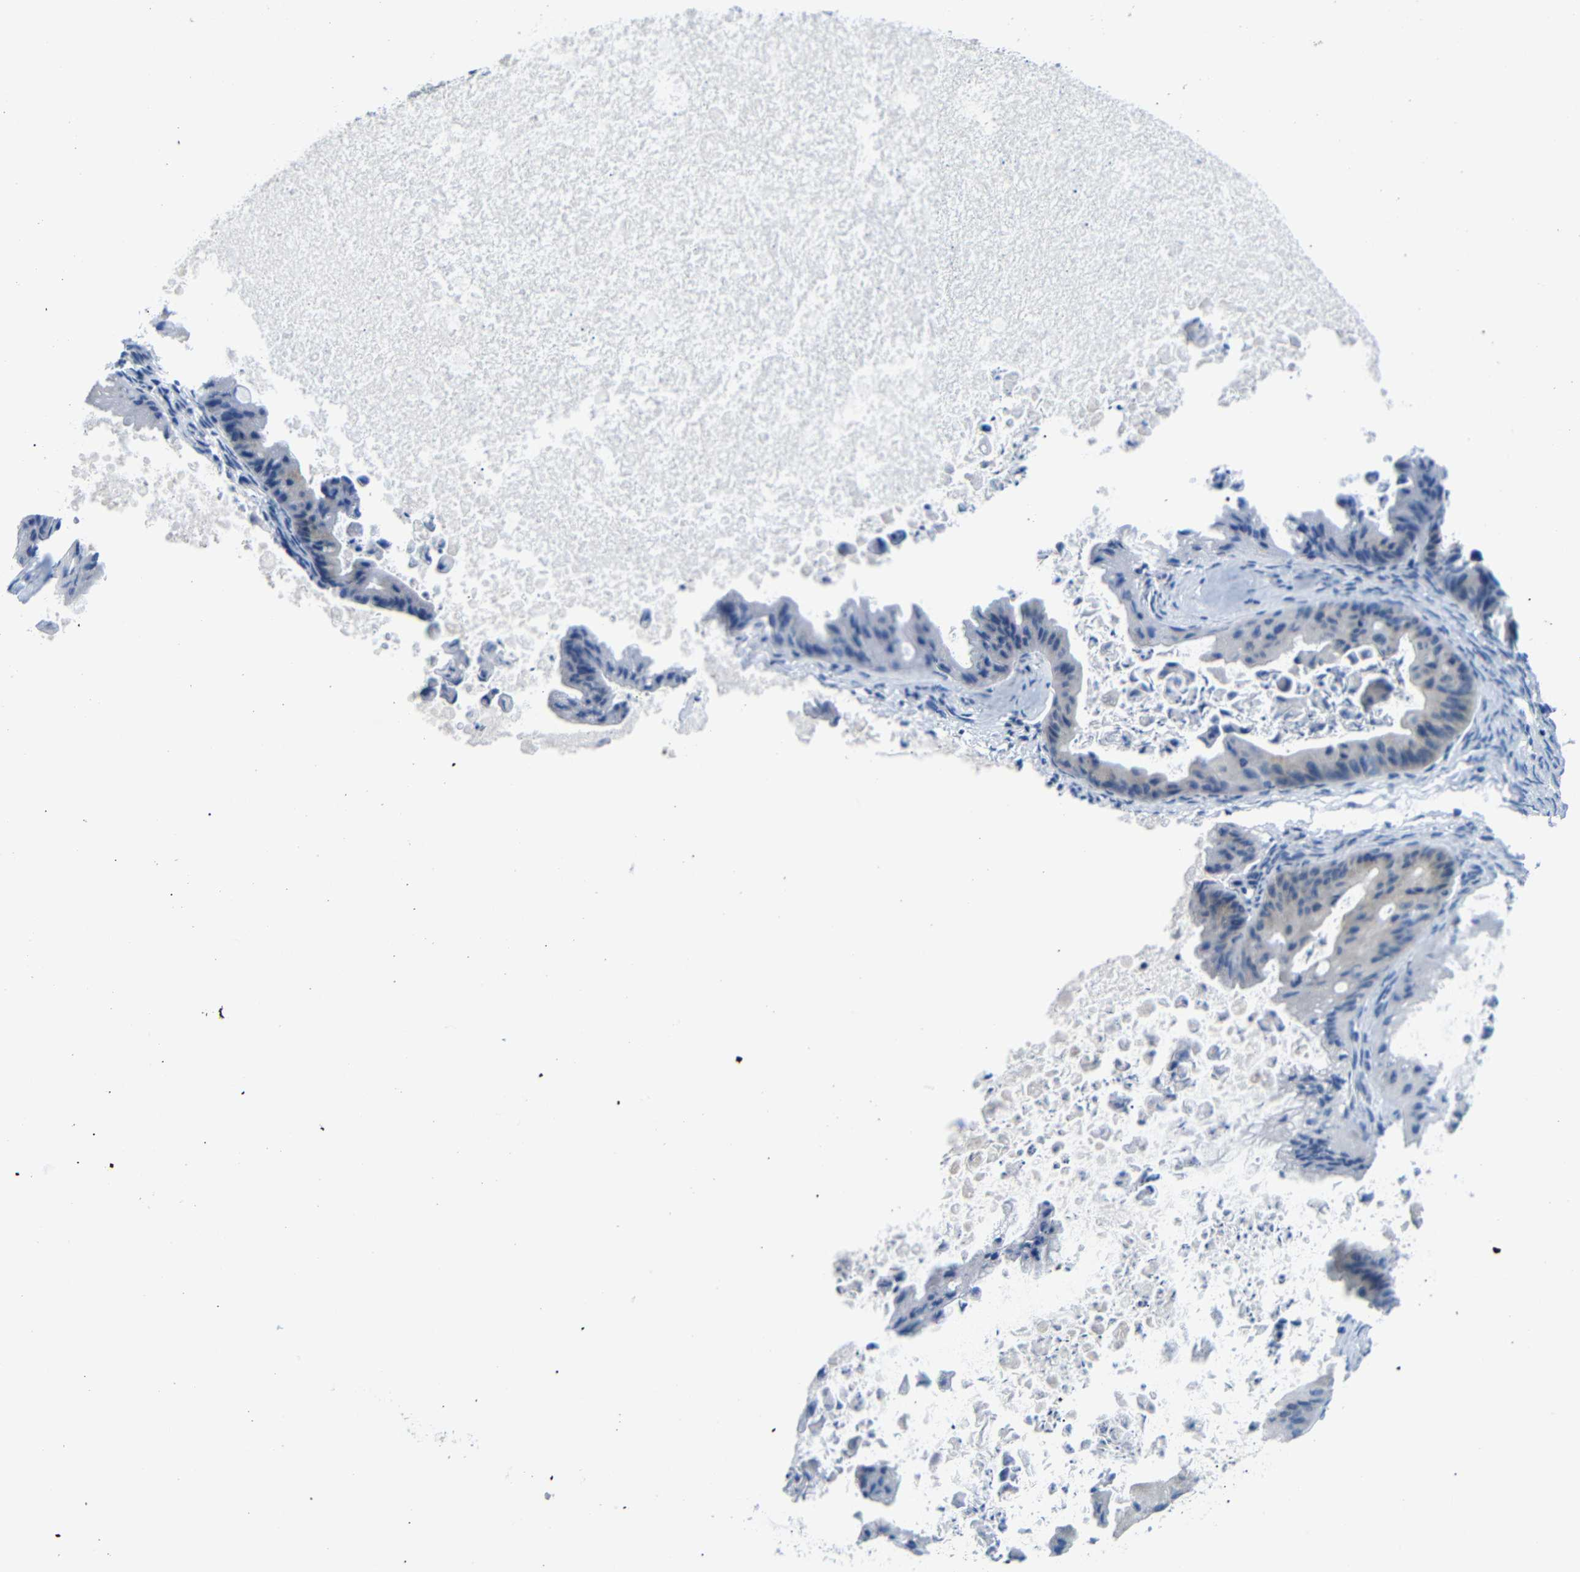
{"staining": {"intensity": "negative", "quantity": "none", "location": "none"}, "tissue": "ovarian cancer", "cell_type": "Tumor cells", "image_type": "cancer", "snomed": [{"axis": "morphology", "description": "Cystadenocarcinoma, mucinous, NOS"}, {"axis": "topography", "description": "Ovary"}], "caption": "A photomicrograph of human mucinous cystadenocarcinoma (ovarian) is negative for staining in tumor cells.", "gene": "DCP1A", "patient": {"sex": "female", "age": 37}}